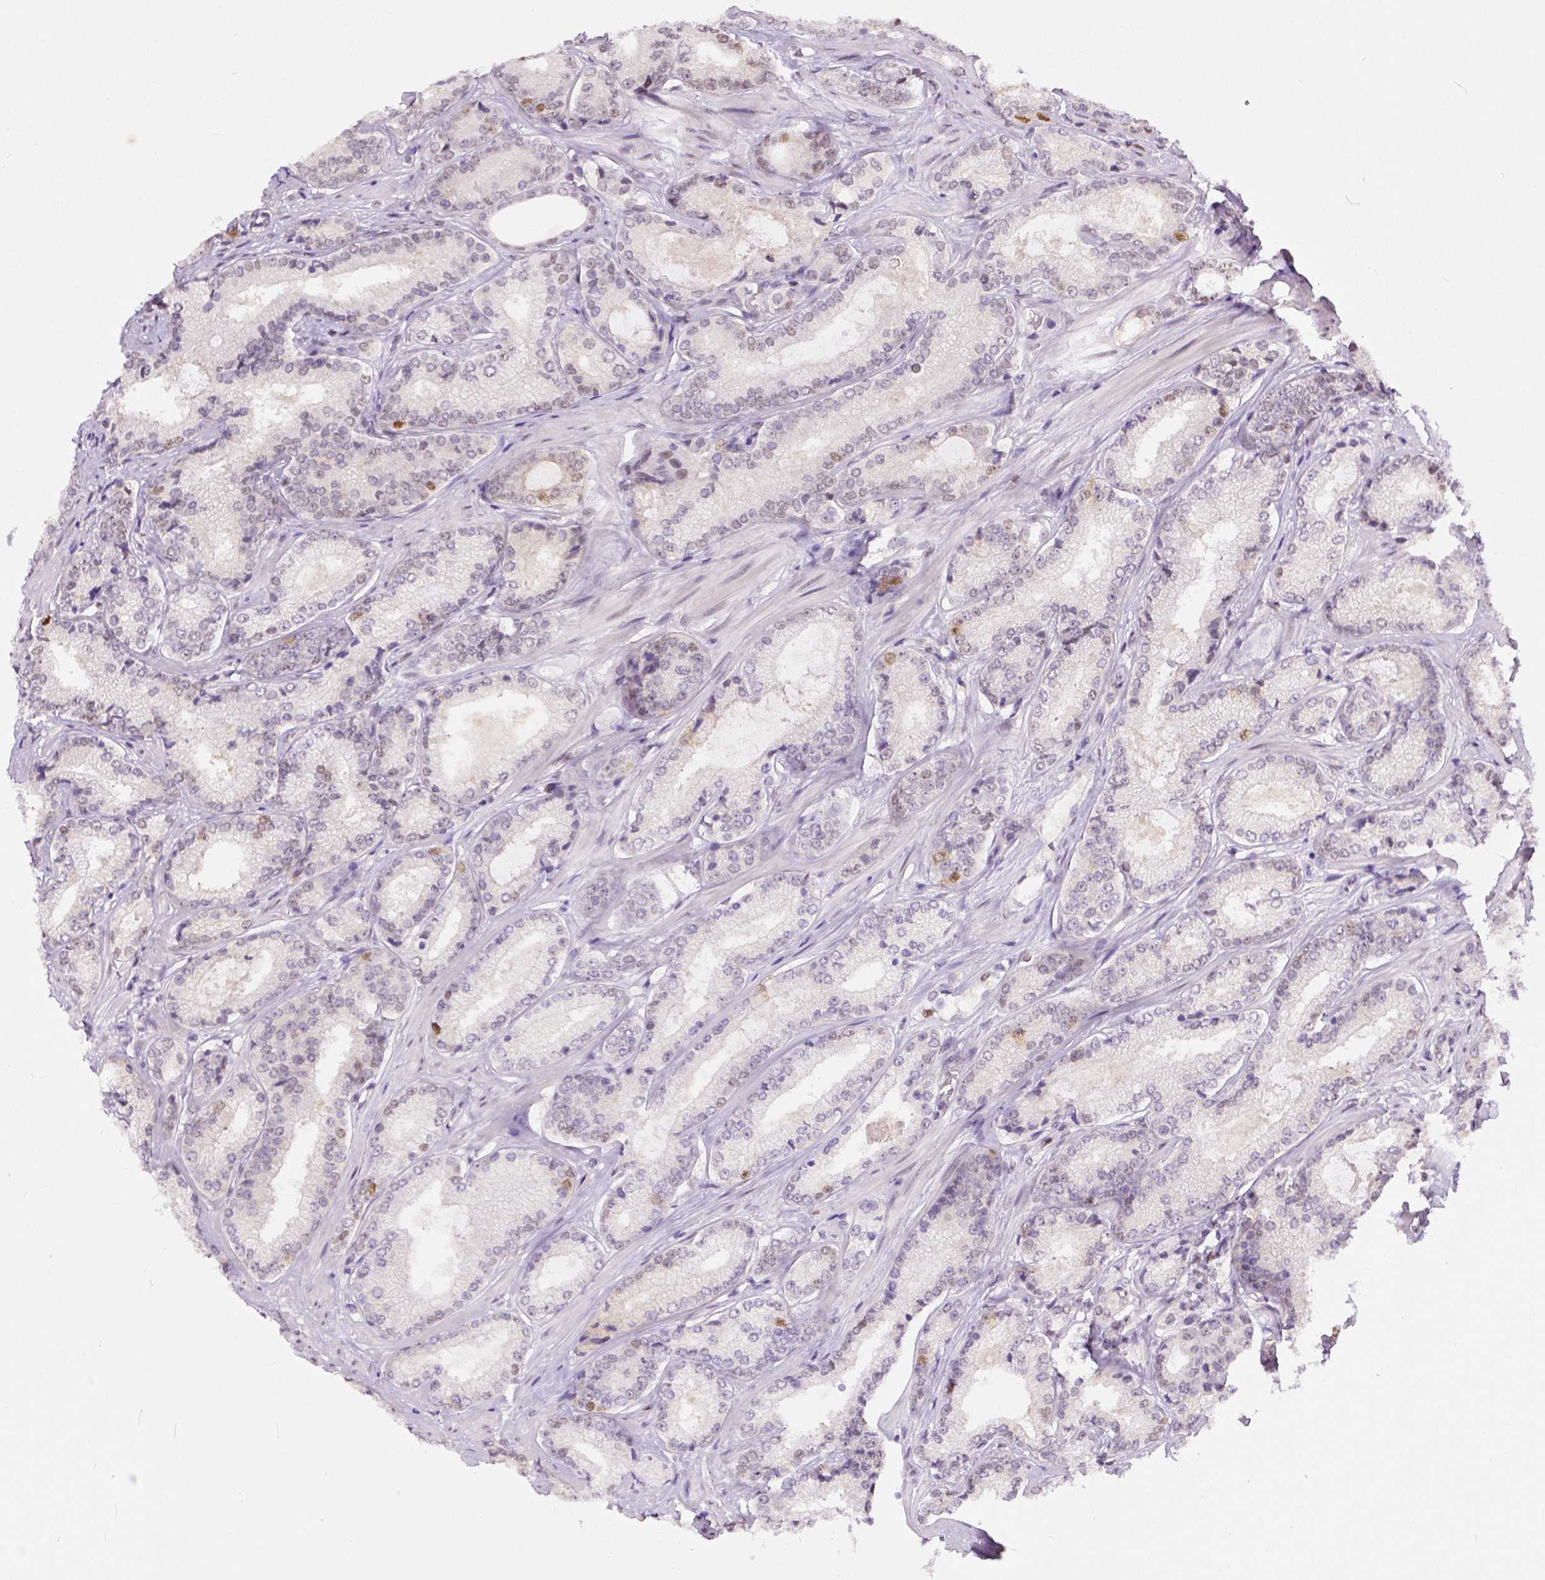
{"staining": {"intensity": "weak", "quantity": "<25%", "location": "nuclear"}, "tissue": "prostate cancer", "cell_type": "Tumor cells", "image_type": "cancer", "snomed": [{"axis": "morphology", "description": "Adenocarcinoma, Low grade"}, {"axis": "topography", "description": "Prostate"}], "caption": "Photomicrograph shows no protein staining in tumor cells of prostate cancer tissue.", "gene": "ERCC1", "patient": {"sex": "male", "age": 56}}